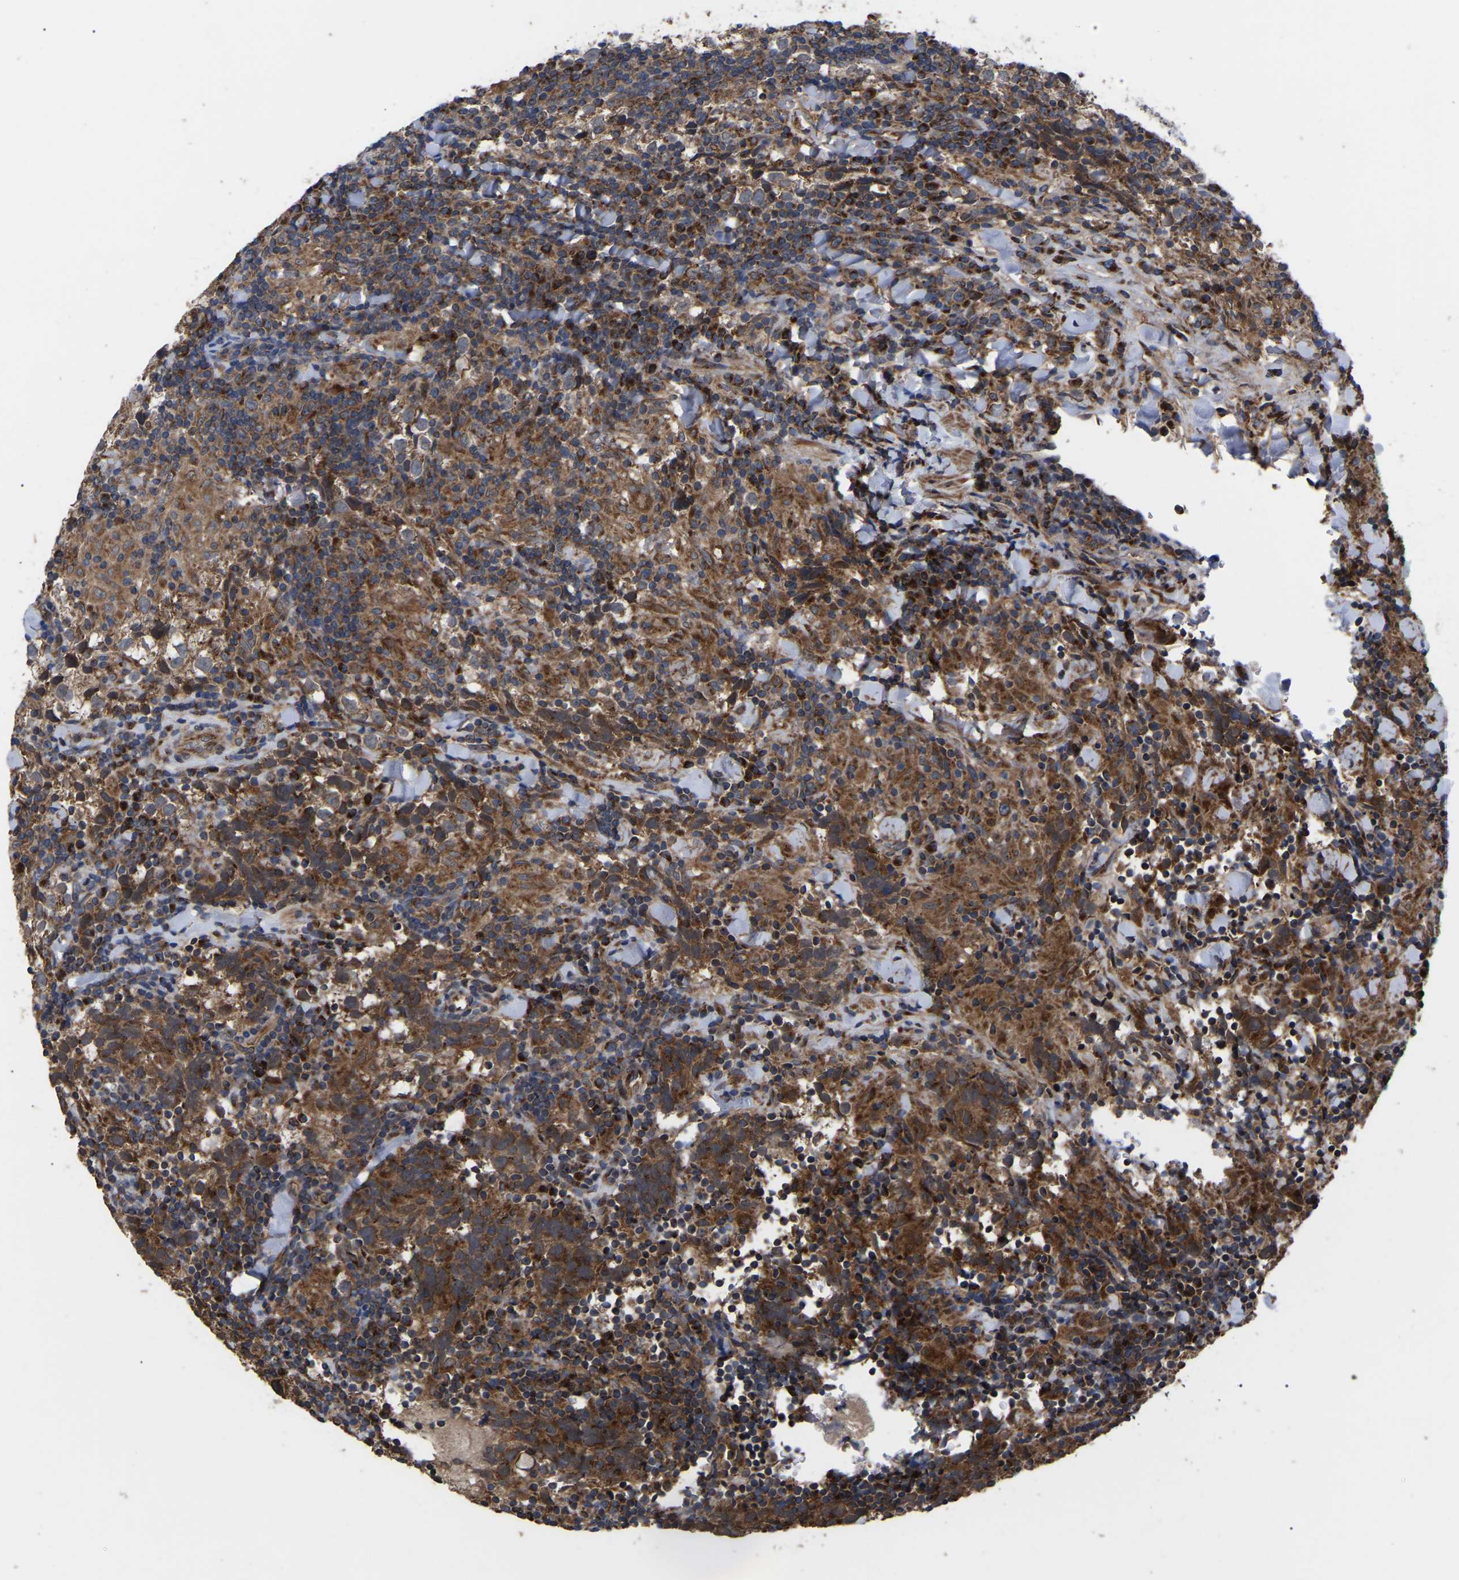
{"staining": {"intensity": "moderate", "quantity": ">75%", "location": "cytoplasmic/membranous"}, "tissue": "testis cancer", "cell_type": "Tumor cells", "image_type": "cancer", "snomed": [{"axis": "morphology", "description": "Seminoma, NOS"}, {"axis": "morphology", "description": "Carcinoma, Embryonal, NOS"}, {"axis": "topography", "description": "Testis"}], "caption": "Immunohistochemistry (IHC) histopathology image of neoplastic tissue: testis seminoma stained using IHC demonstrates medium levels of moderate protein expression localized specifically in the cytoplasmic/membranous of tumor cells, appearing as a cytoplasmic/membranous brown color.", "gene": "GCC1", "patient": {"sex": "male", "age": 36}}